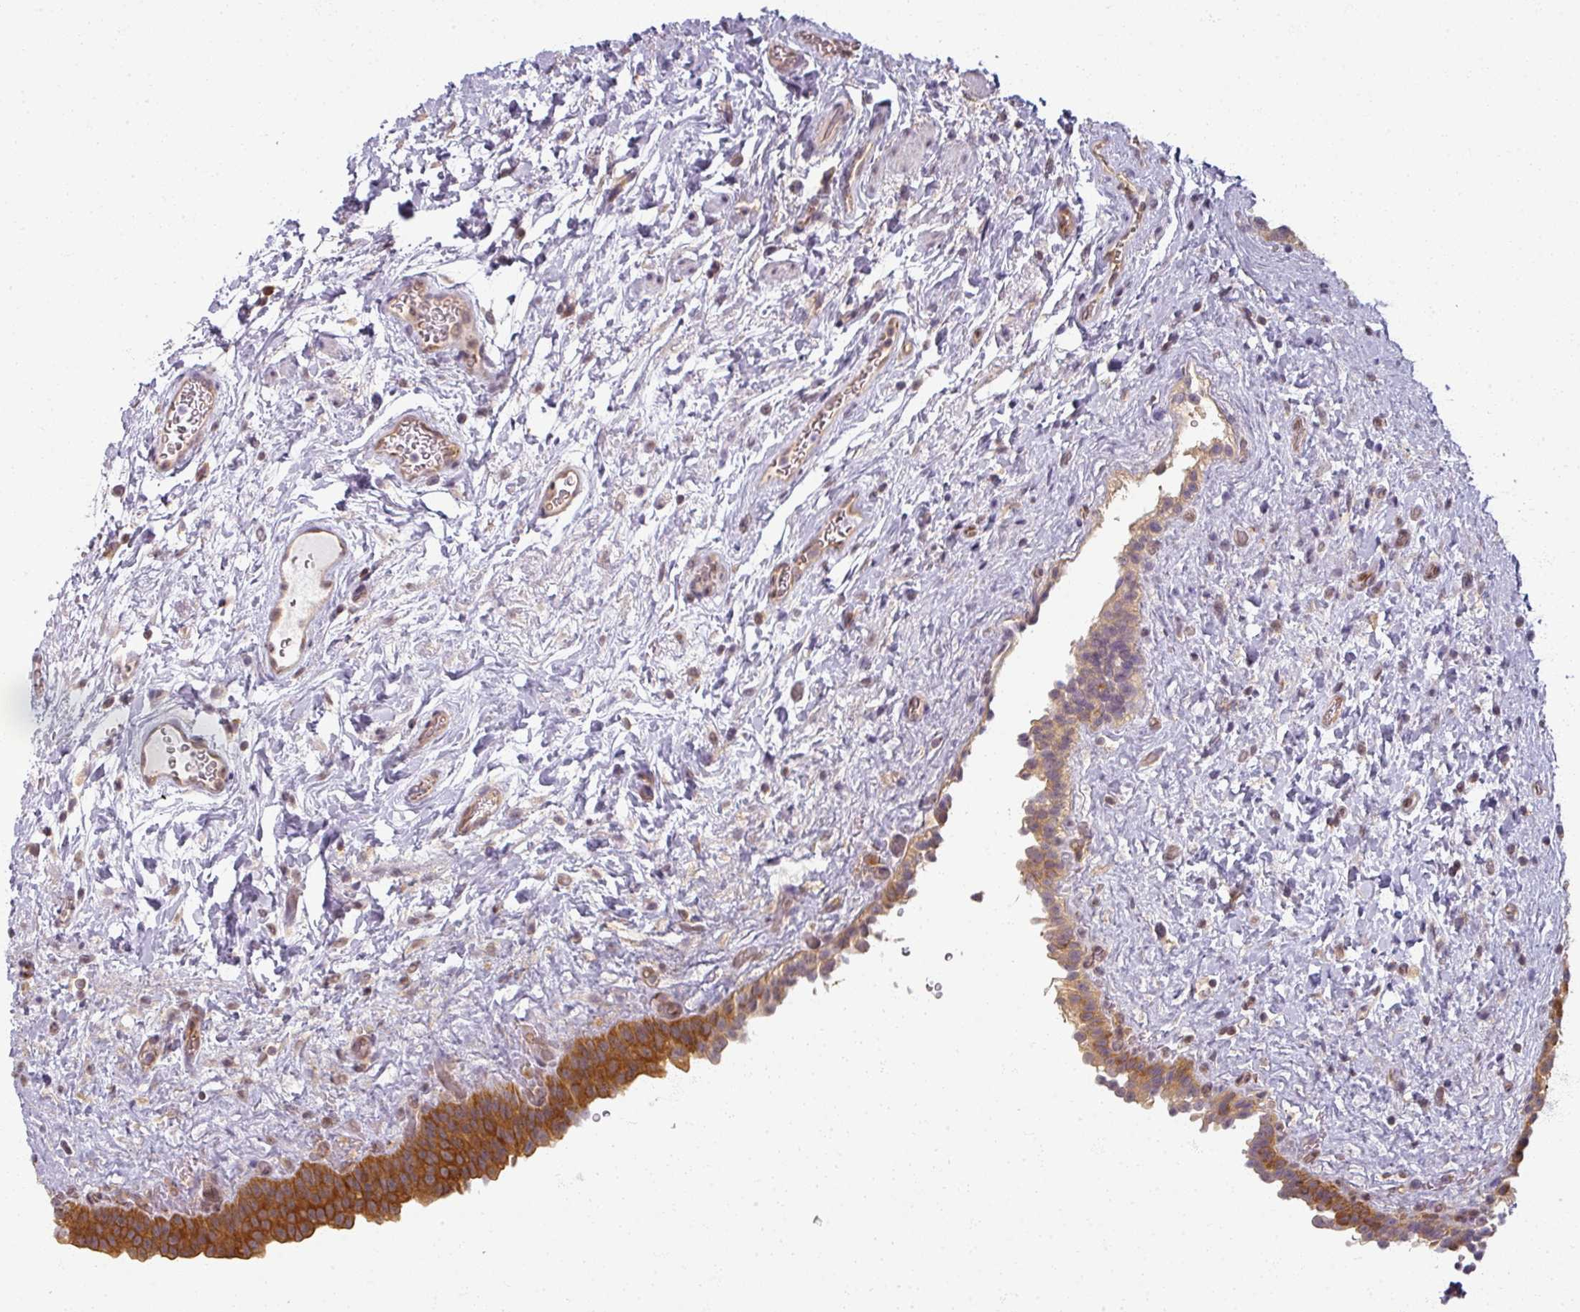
{"staining": {"intensity": "strong", "quantity": ">75%", "location": "cytoplasmic/membranous"}, "tissue": "urinary bladder", "cell_type": "Urothelial cells", "image_type": "normal", "snomed": [{"axis": "morphology", "description": "Normal tissue, NOS"}, {"axis": "topography", "description": "Urinary bladder"}], "caption": "The histopathology image exhibits immunohistochemical staining of unremarkable urinary bladder. There is strong cytoplasmic/membranous positivity is identified in approximately >75% of urothelial cells. (DAB (3,3'-diaminobenzidine) = brown stain, brightfield microscopy at high magnification).", "gene": "AGPAT4", "patient": {"sex": "male", "age": 69}}